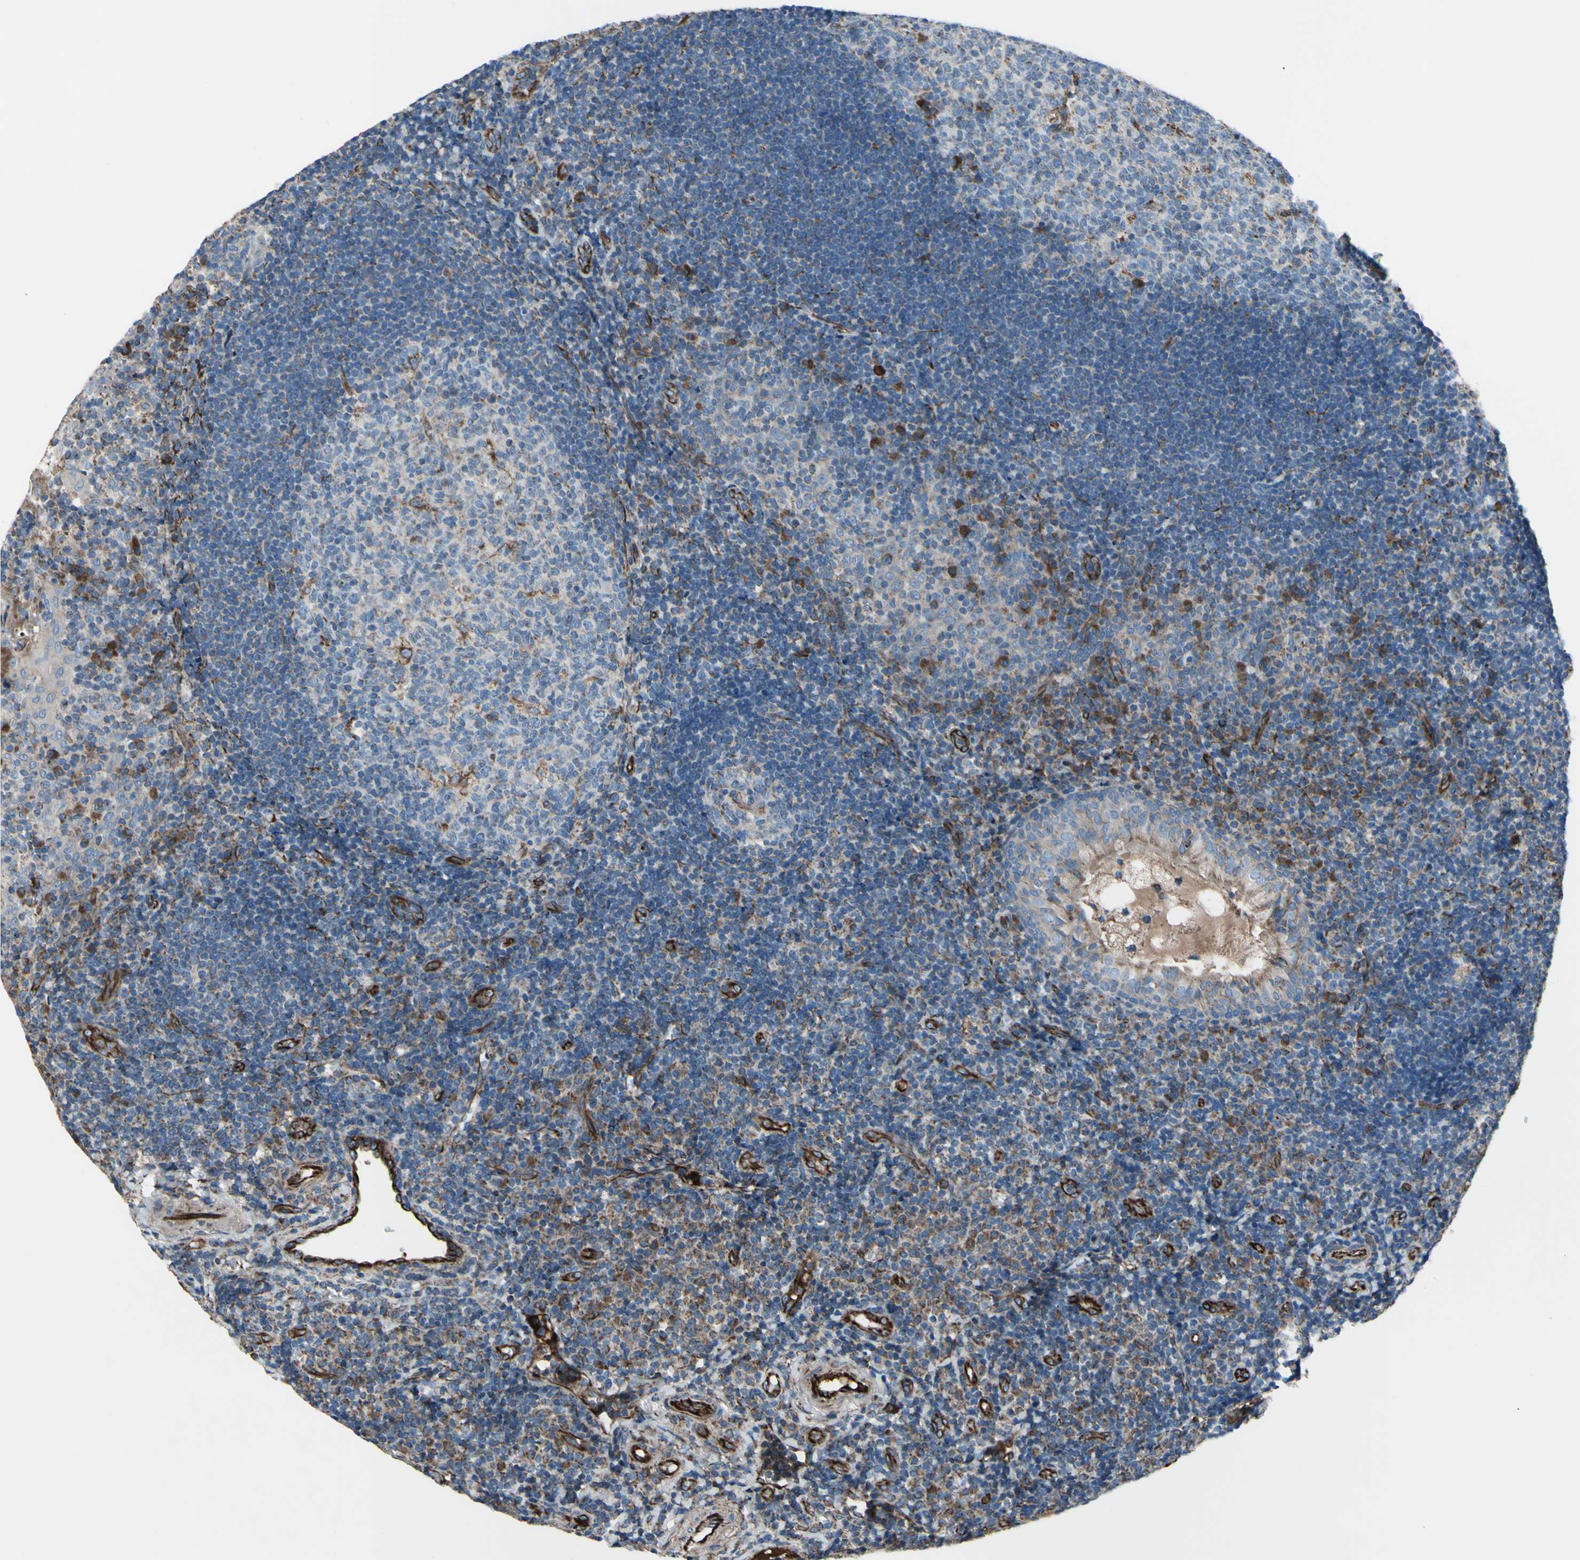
{"staining": {"intensity": "weak", "quantity": "25%-75%", "location": "cytoplasmic/membranous"}, "tissue": "tonsil", "cell_type": "Germinal center cells", "image_type": "normal", "snomed": [{"axis": "morphology", "description": "Normal tissue, NOS"}, {"axis": "topography", "description": "Tonsil"}], "caption": "Weak cytoplasmic/membranous staining for a protein is appreciated in approximately 25%-75% of germinal center cells of benign tonsil using immunohistochemistry.", "gene": "EMC7", "patient": {"sex": "female", "age": 40}}